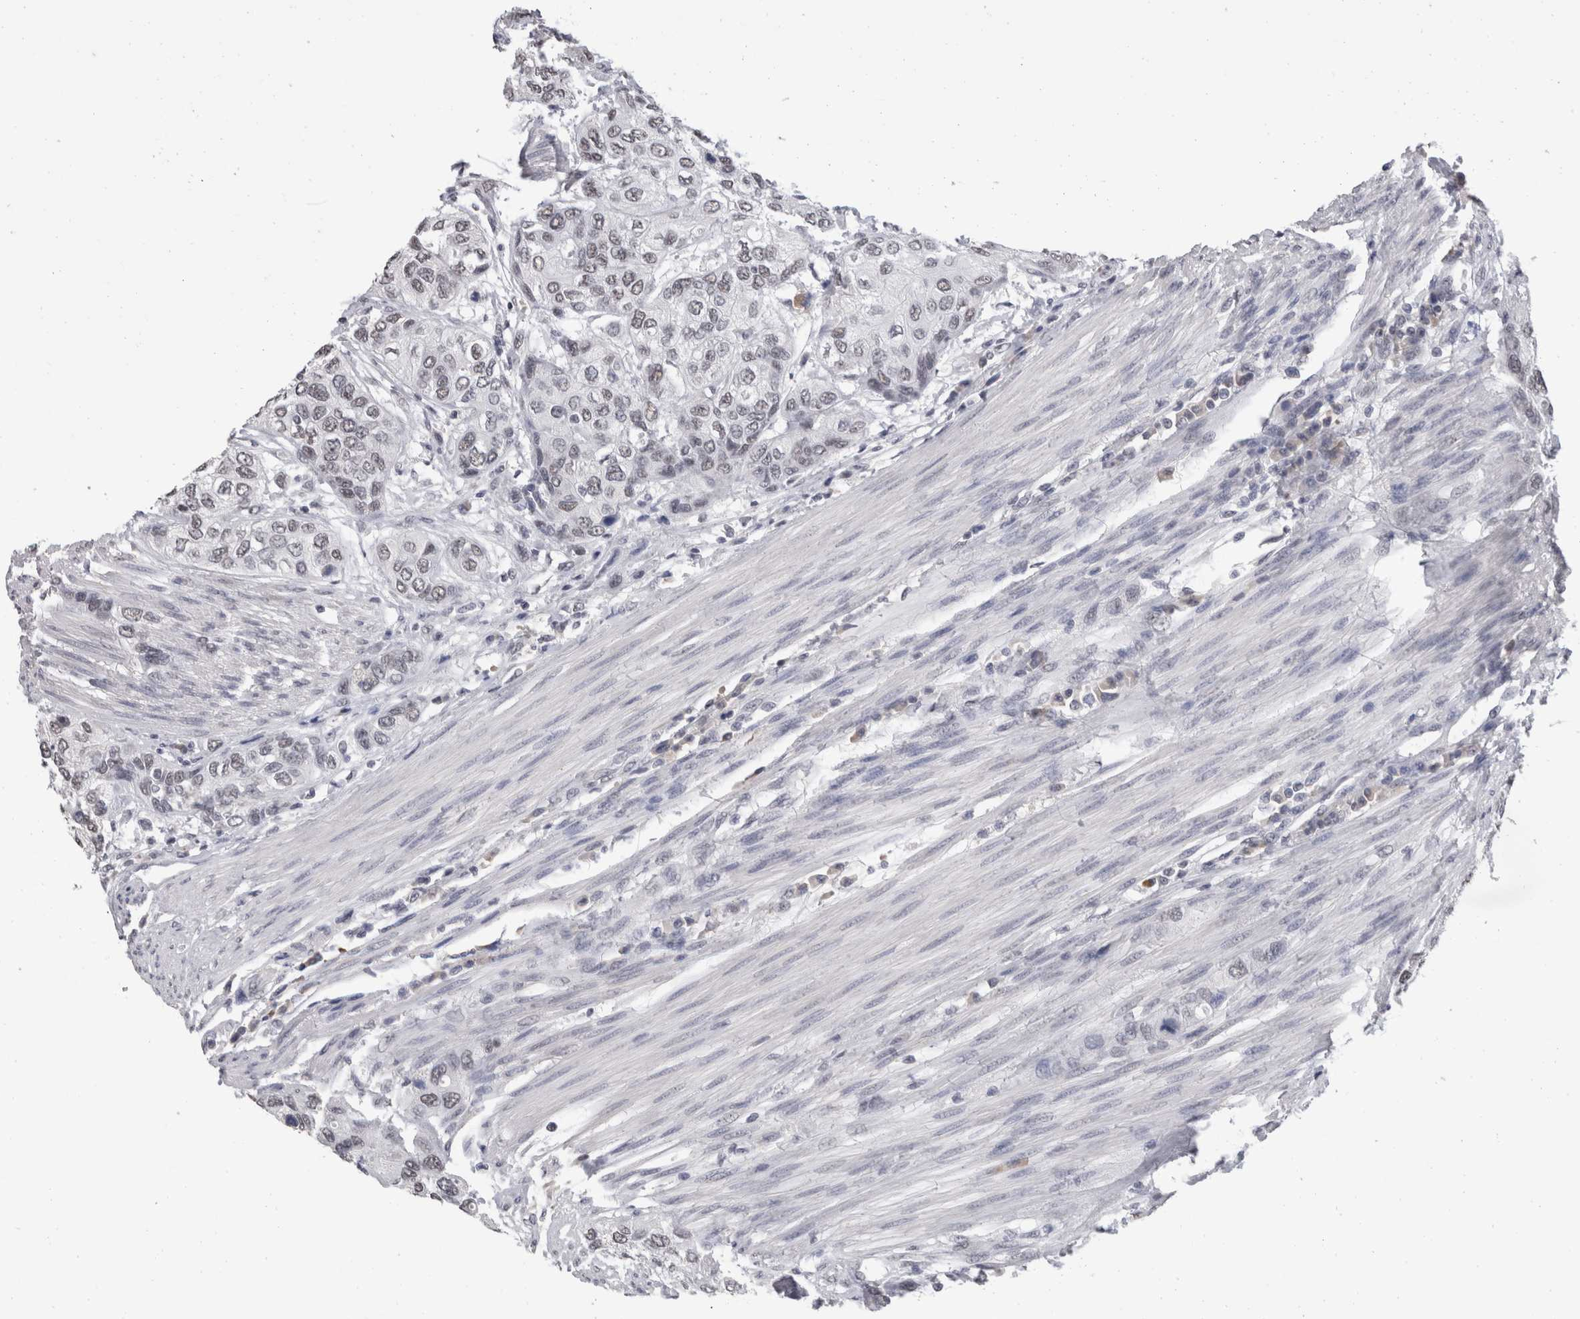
{"staining": {"intensity": "weak", "quantity": ">75%", "location": "nuclear"}, "tissue": "urothelial cancer", "cell_type": "Tumor cells", "image_type": "cancer", "snomed": [{"axis": "morphology", "description": "Urothelial carcinoma, High grade"}, {"axis": "topography", "description": "Urinary bladder"}], "caption": "High-magnification brightfield microscopy of urothelial carcinoma (high-grade) stained with DAB (brown) and counterstained with hematoxylin (blue). tumor cells exhibit weak nuclear expression is seen in approximately>75% of cells. The protein is stained brown, and the nuclei are stained in blue (DAB (3,3'-diaminobenzidine) IHC with brightfield microscopy, high magnification).", "gene": "DDX17", "patient": {"sex": "female", "age": 56}}